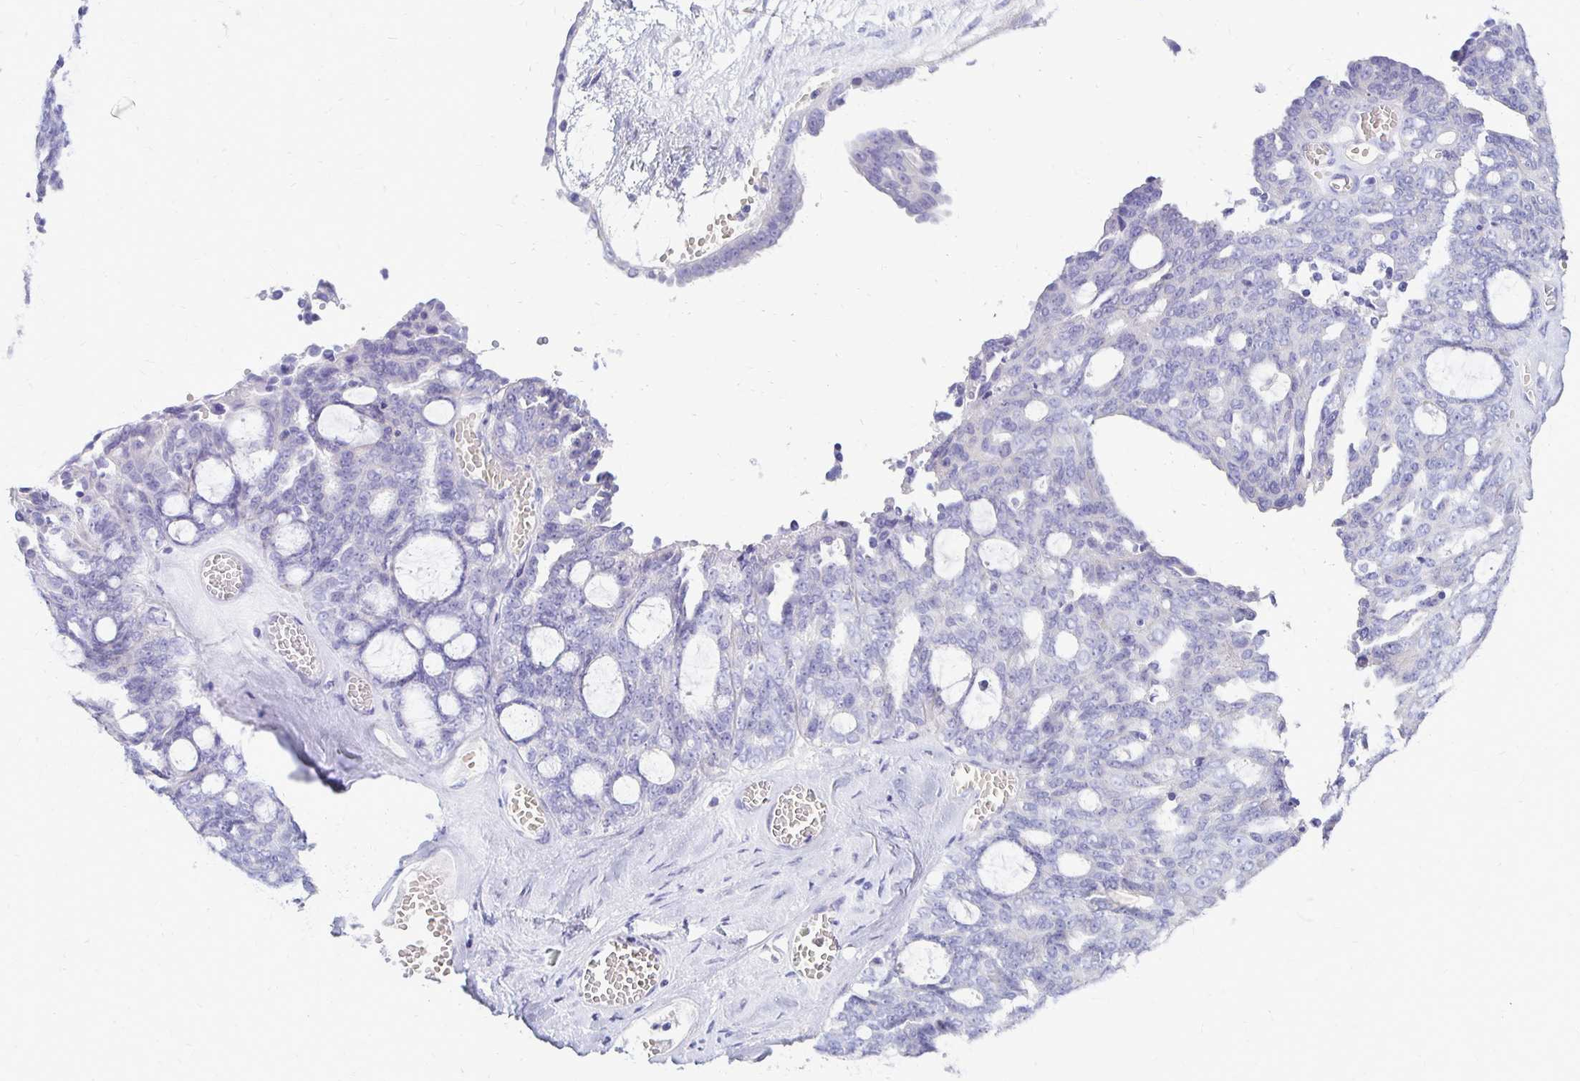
{"staining": {"intensity": "negative", "quantity": "none", "location": "none"}, "tissue": "ovarian cancer", "cell_type": "Tumor cells", "image_type": "cancer", "snomed": [{"axis": "morphology", "description": "Cystadenocarcinoma, serous, NOS"}, {"axis": "topography", "description": "Ovary"}], "caption": "High magnification brightfield microscopy of ovarian serous cystadenocarcinoma stained with DAB (3,3'-diaminobenzidine) (brown) and counterstained with hematoxylin (blue): tumor cells show no significant expression. (Stains: DAB immunohistochemistry (IHC) with hematoxylin counter stain, Microscopy: brightfield microscopy at high magnification).", "gene": "FNTB", "patient": {"sex": "female", "age": 71}}